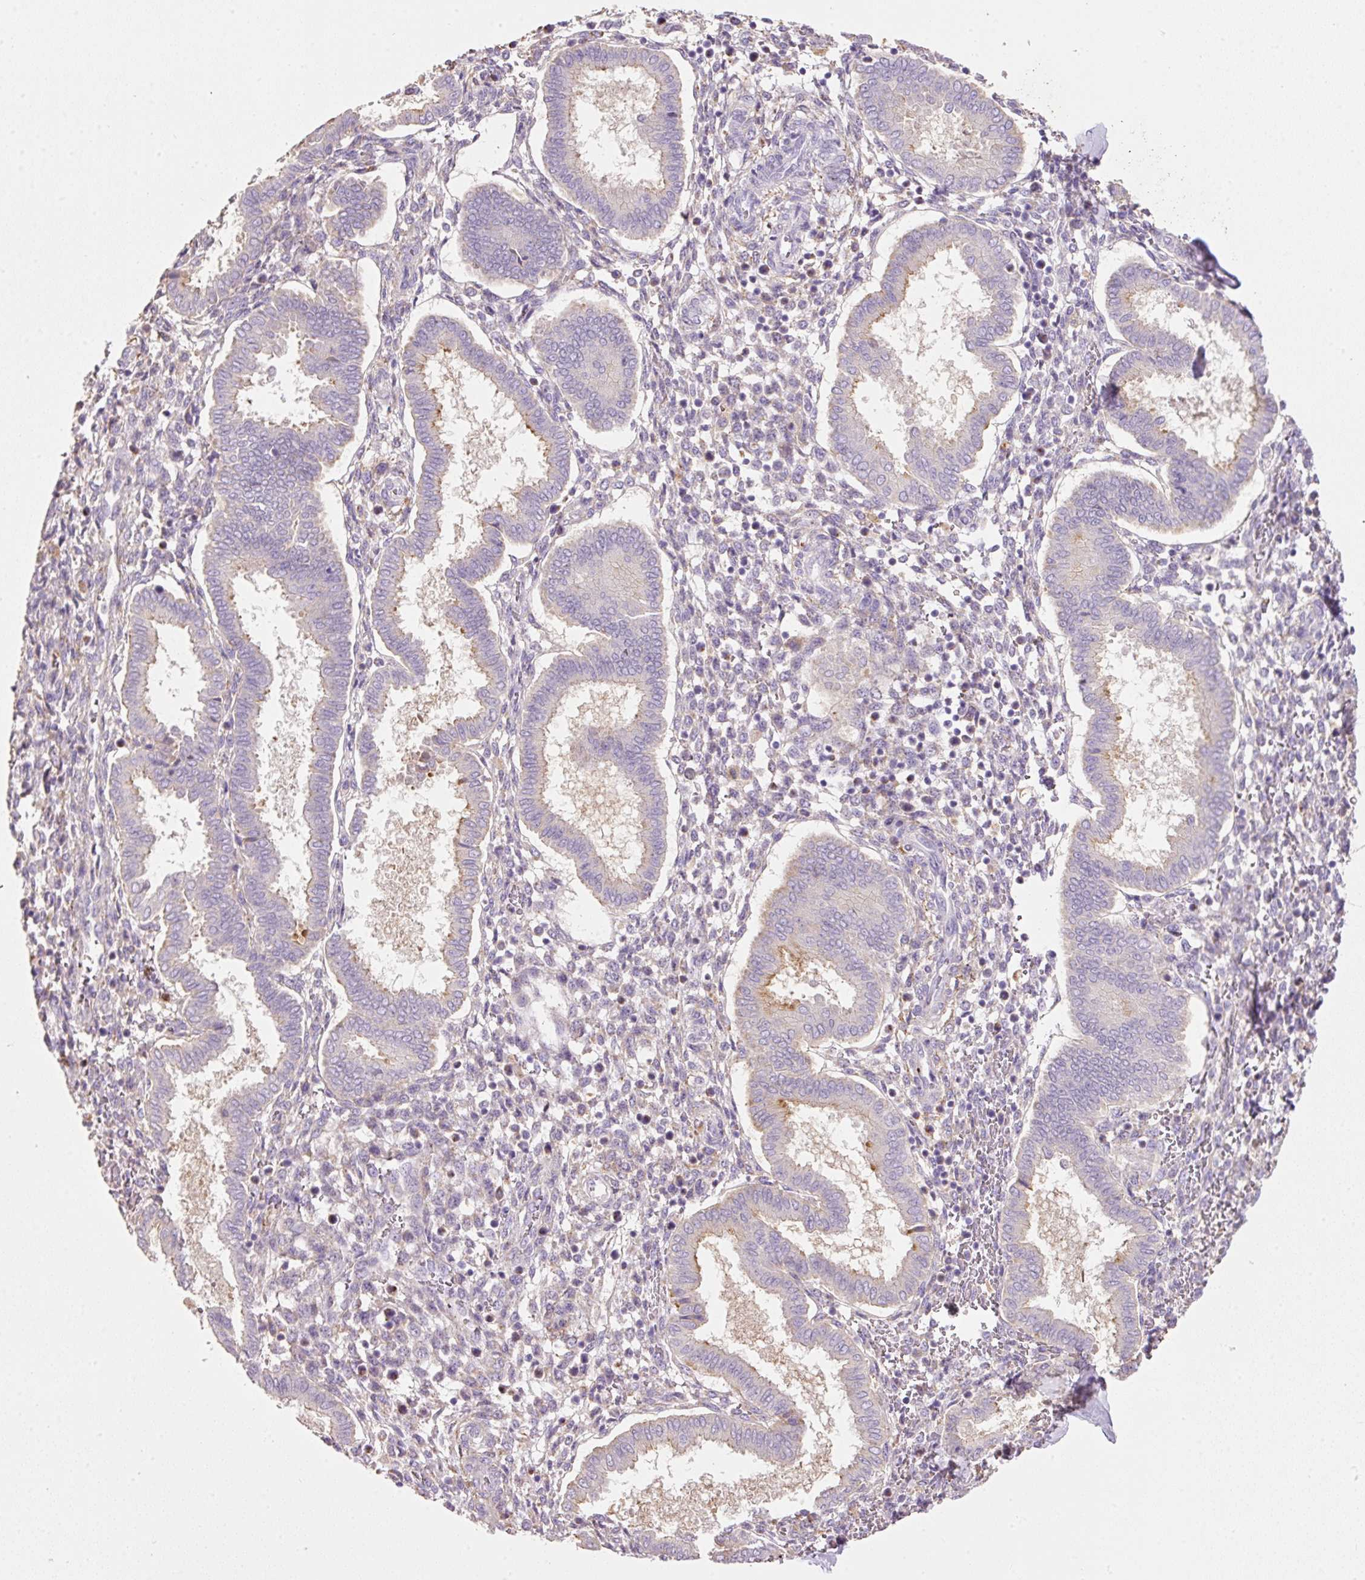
{"staining": {"intensity": "negative", "quantity": "none", "location": "none"}, "tissue": "endometrium", "cell_type": "Cells in endometrial stroma", "image_type": "normal", "snomed": [{"axis": "morphology", "description": "Normal tissue, NOS"}, {"axis": "topography", "description": "Endometrium"}], "caption": "Cells in endometrial stroma are negative for protein expression in benign human endometrium. (DAB (3,3'-diaminobenzidine) immunohistochemistry (IHC) visualized using brightfield microscopy, high magnification).", "gene": "TMC8", "patient": {"sex": "female", "age": 24}}